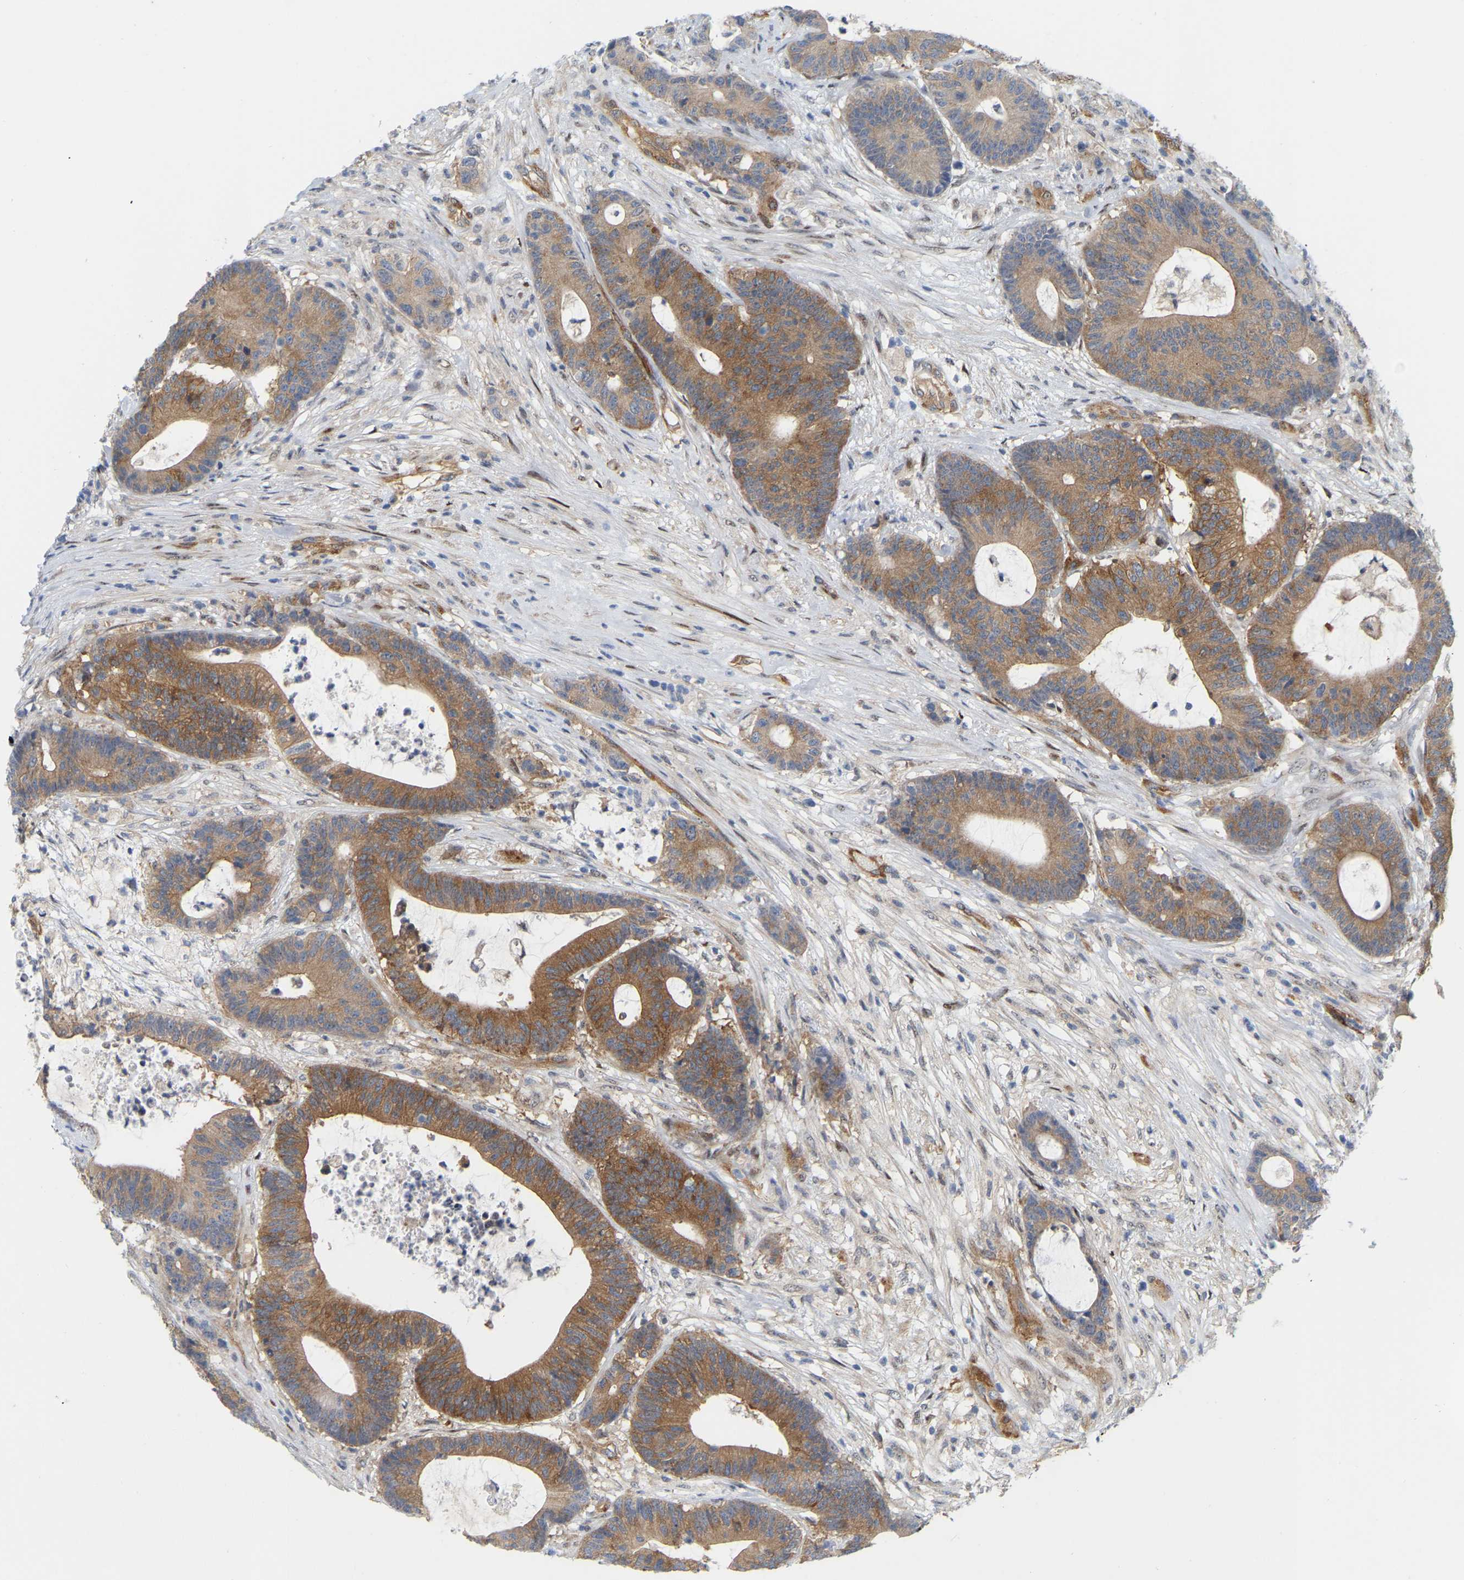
{"staining": {"intensity": "moderate", "quantity": ">75%", "location": "cytoplasmic/membranous"}, "tissue": "colorectal cancer", "cell_type": "Tumor cells", "image_type": "cancer", "snomed": [{"axis": "morphology", "description": "Adenocarcinoma, NOS"}, {"axis": "topography", "description": "Colon"}], "caption": "Immunohistochemistry (IHC) photomicrograph of adenocarcinoma (colorectal) stained for a protein (brown), which displays medium levels of moderate cytoplasmic/membranous staining in approximately >75% of tumor cells.", "gene": "RAPH1", "patient": {"sex": "female", "age": 84}}